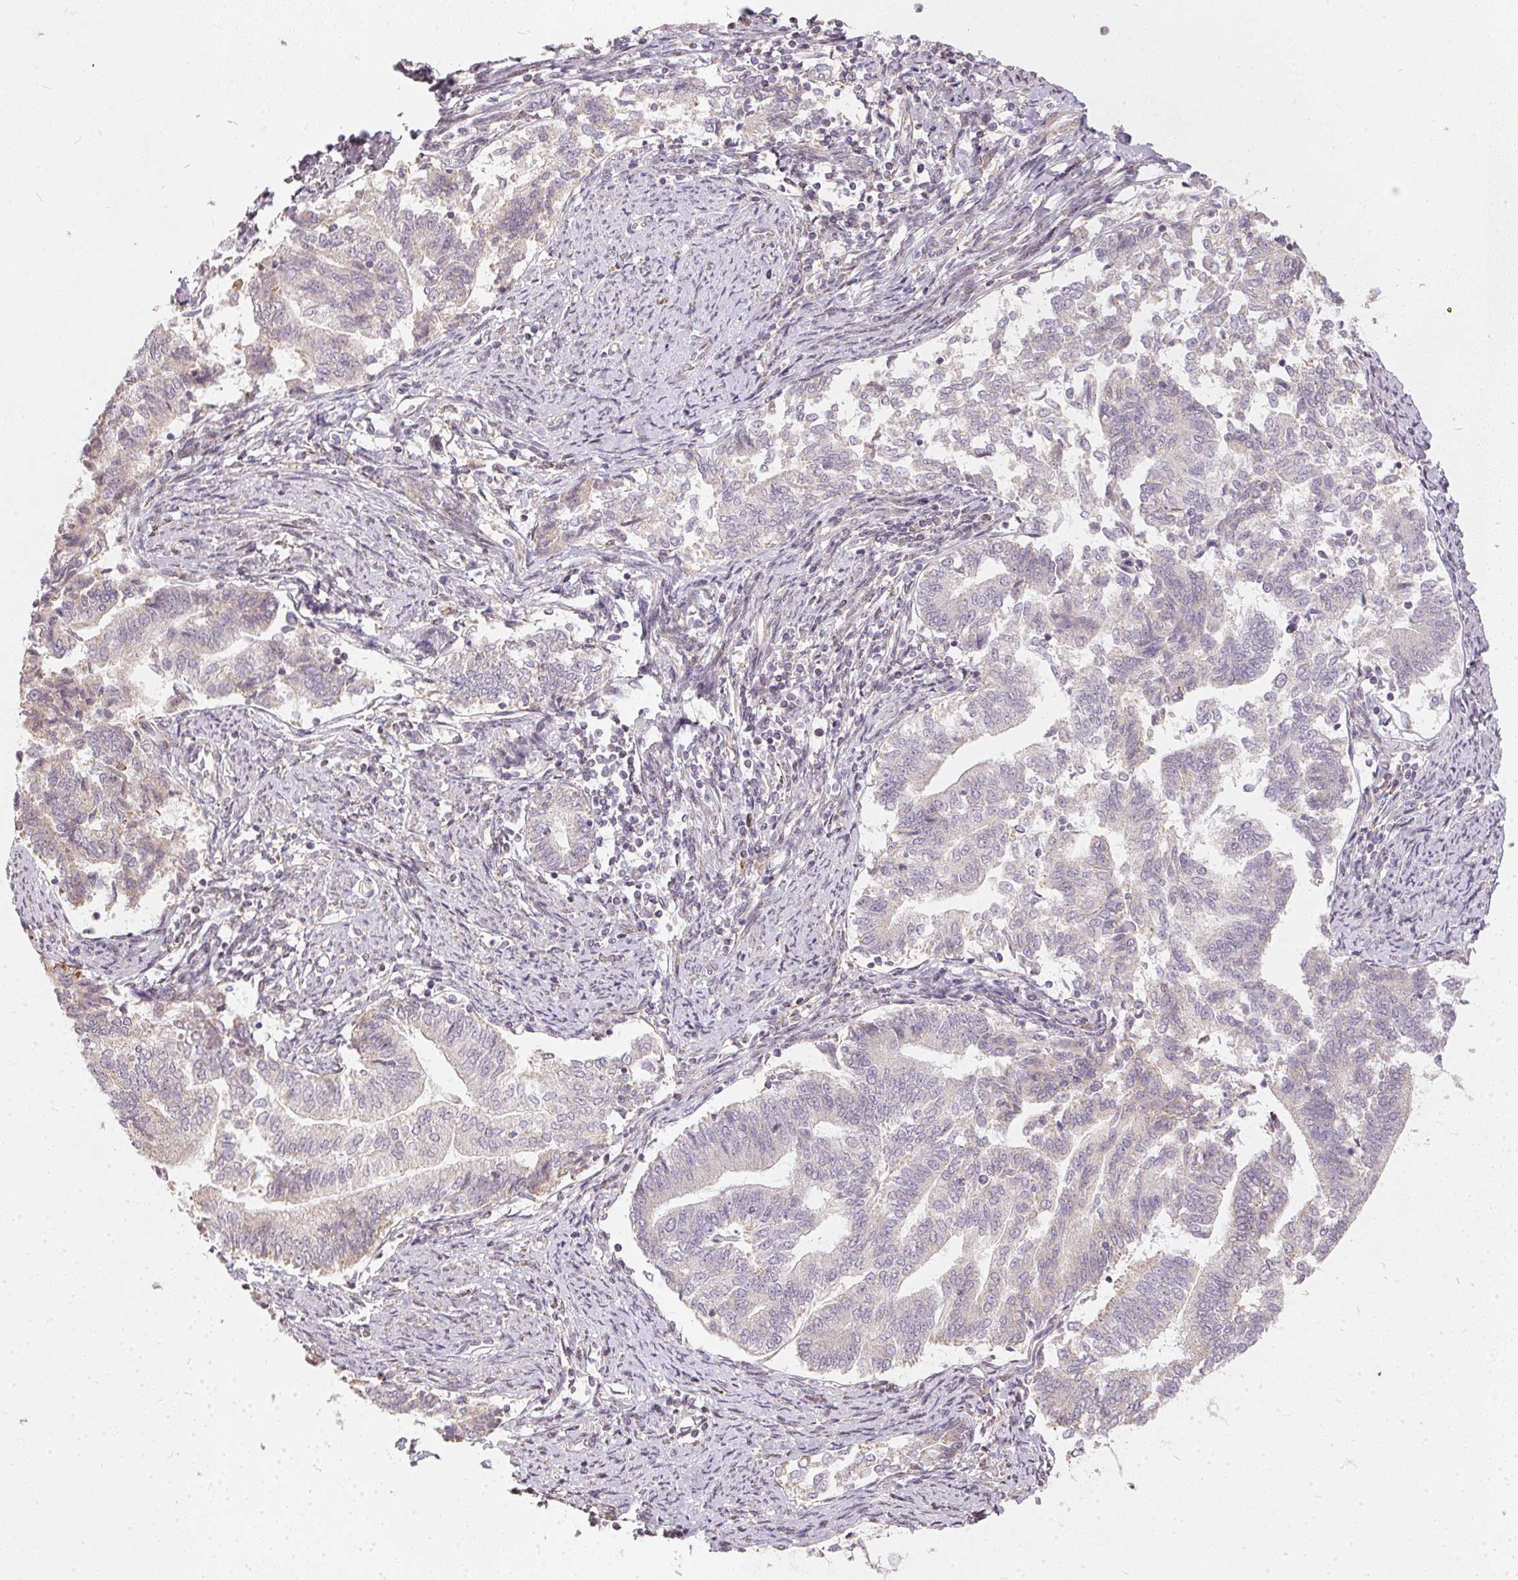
{"staining": {"intensity": "weak", "quantity": "<25%", "location": "cytoplasmic/membranous"}, "tissue": "endometrial cancer", "cell_type": "Tumor cells", "image_type": "cancer", "snomed": [{"axis": "morphology", "description": "Adenocarcinoma, NOS"}, {"axis": "topography", "description": "Endometrium"}], "caption": "IHC image of neoplastic tissue: human endometrial cancer (adenocarcinoma) stained with DAB (3,3'-diaminobenzidine) demonstrates no significant protein expression in tumor cells.", "gene": "VWA5B2", "patient": {"sex": "female", "age": 65}}